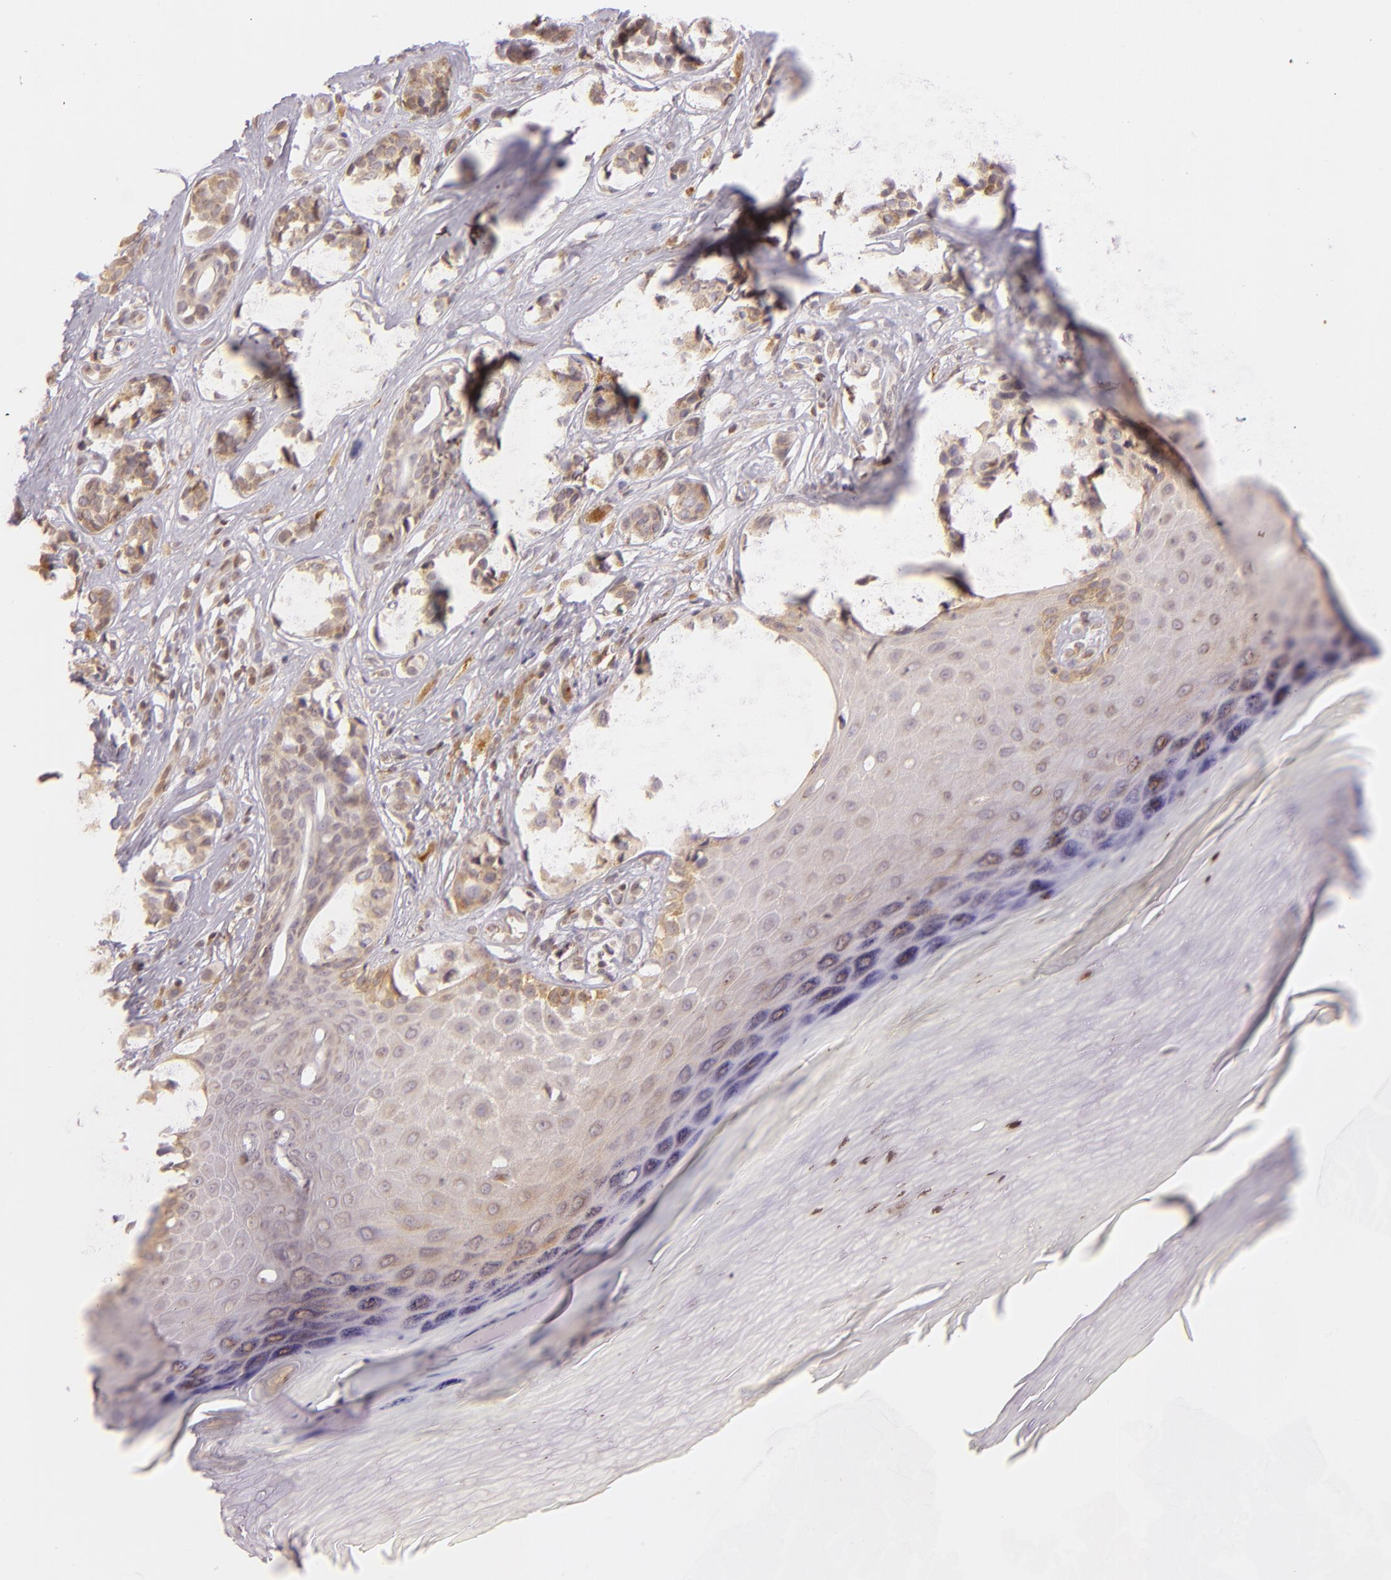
{"staining": {"intensity": "moderate", "quantity": ">75%", "location": "cytoplasmic/membranous"}, "tissue": "melanoma", "cell_type": "Tumor cells", "image_type": "cancer", "snomed": [{"axis": "morphology", "description": "Malignant melanoma, NOS"}, {"axis": "topography", "description": "Skin"}], "caption": "A micrograph of human melanoma stained for a protein reveals moderate cytoplasmic/membranous brown staining in tumor cells.", "gene": "LGMN", "patient": {"sex": "male", "age": 79}}